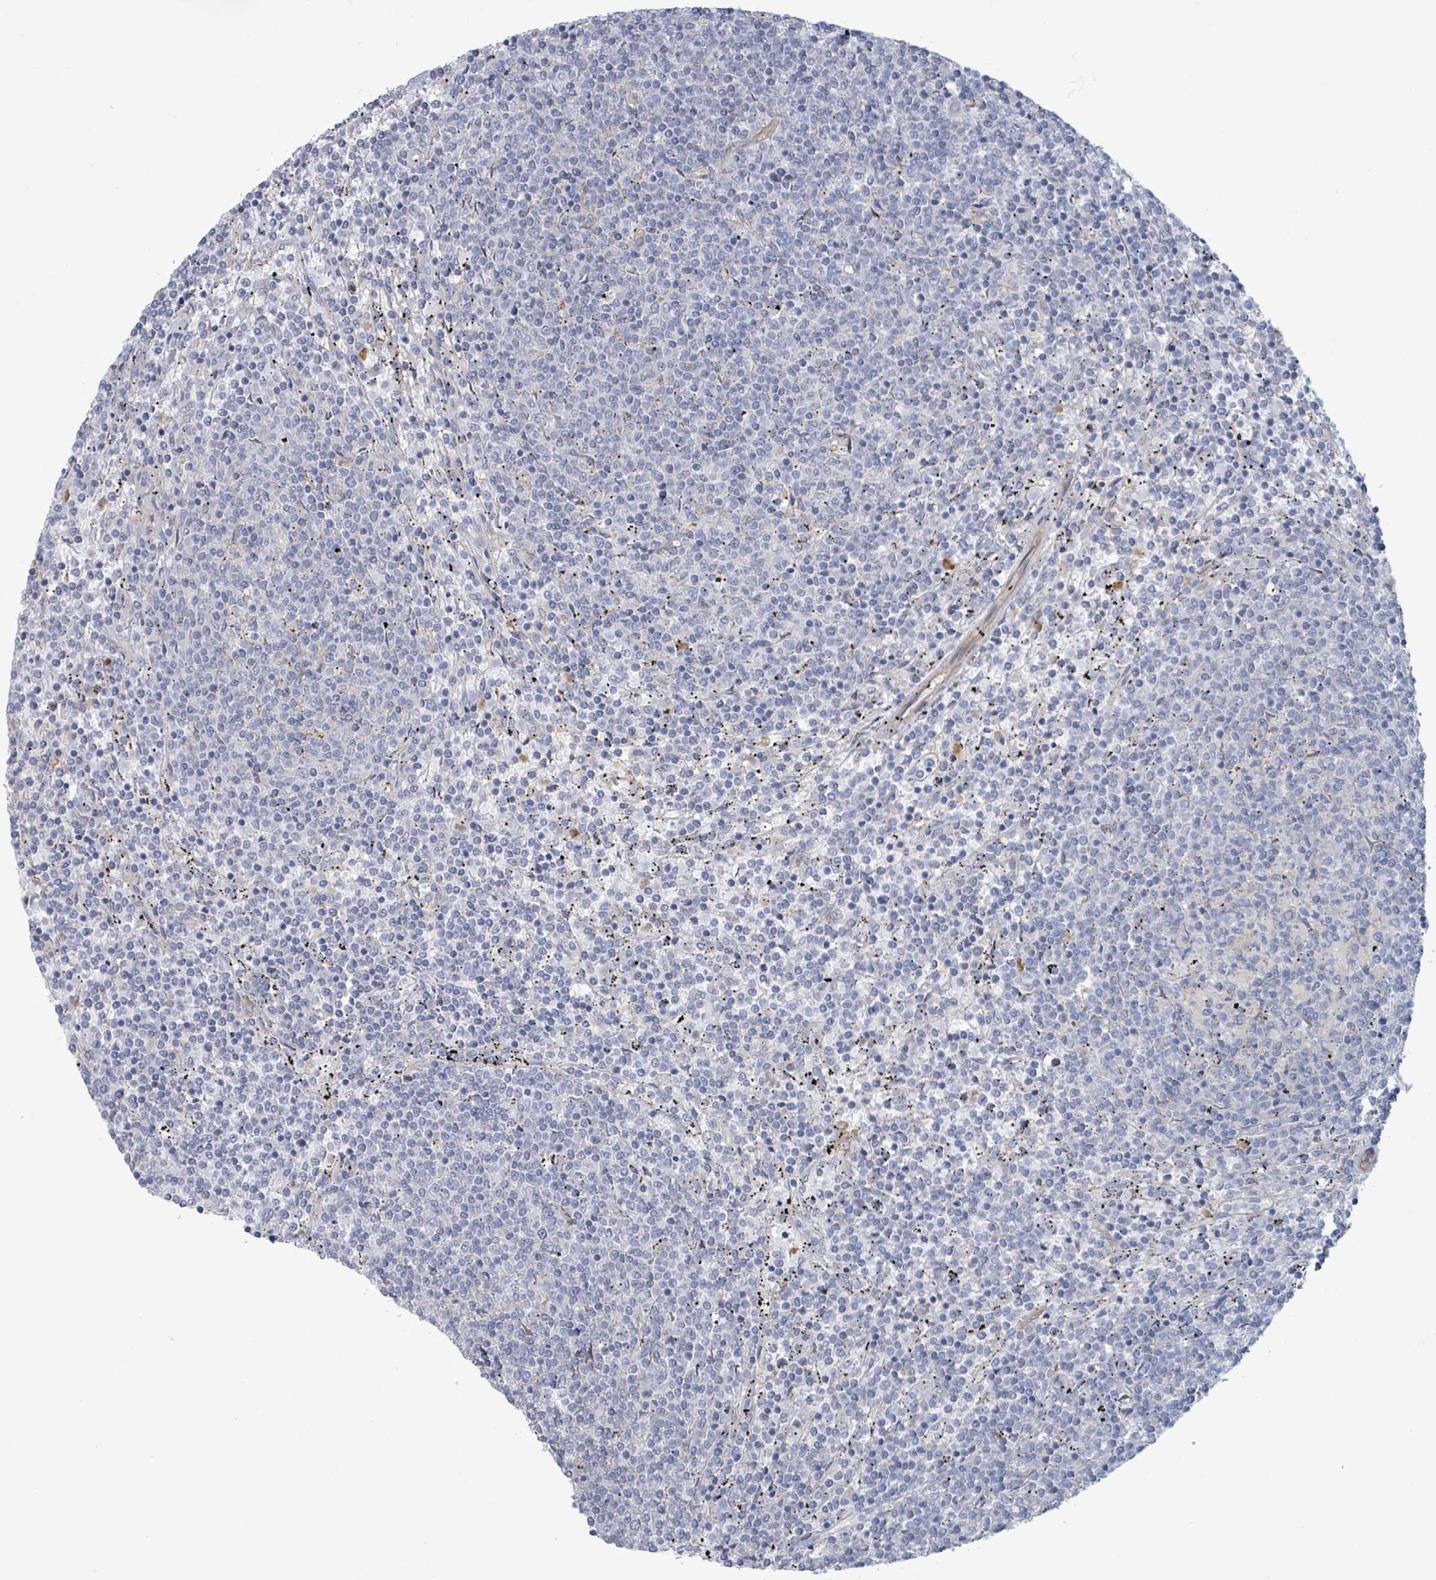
{"staining": {"intensity": "negative", "quantity": "none", "location": "none"}, "tissue": "lymphoma", "cell_type": "Tumor cells", "image_type": "cancer", "snomed": [{"axis": "morphology", "description": "Malignant lymphoma, non-Hodgkin's type, Low grade"}, {"axis": "topography", "description": "Spleen"}], "caption": "The histopathology image demonstrates no significant positivity in tumor cells of lymphoma.", "gene": "COL13A1", "patient": {"sex": "female", "age": 50}}